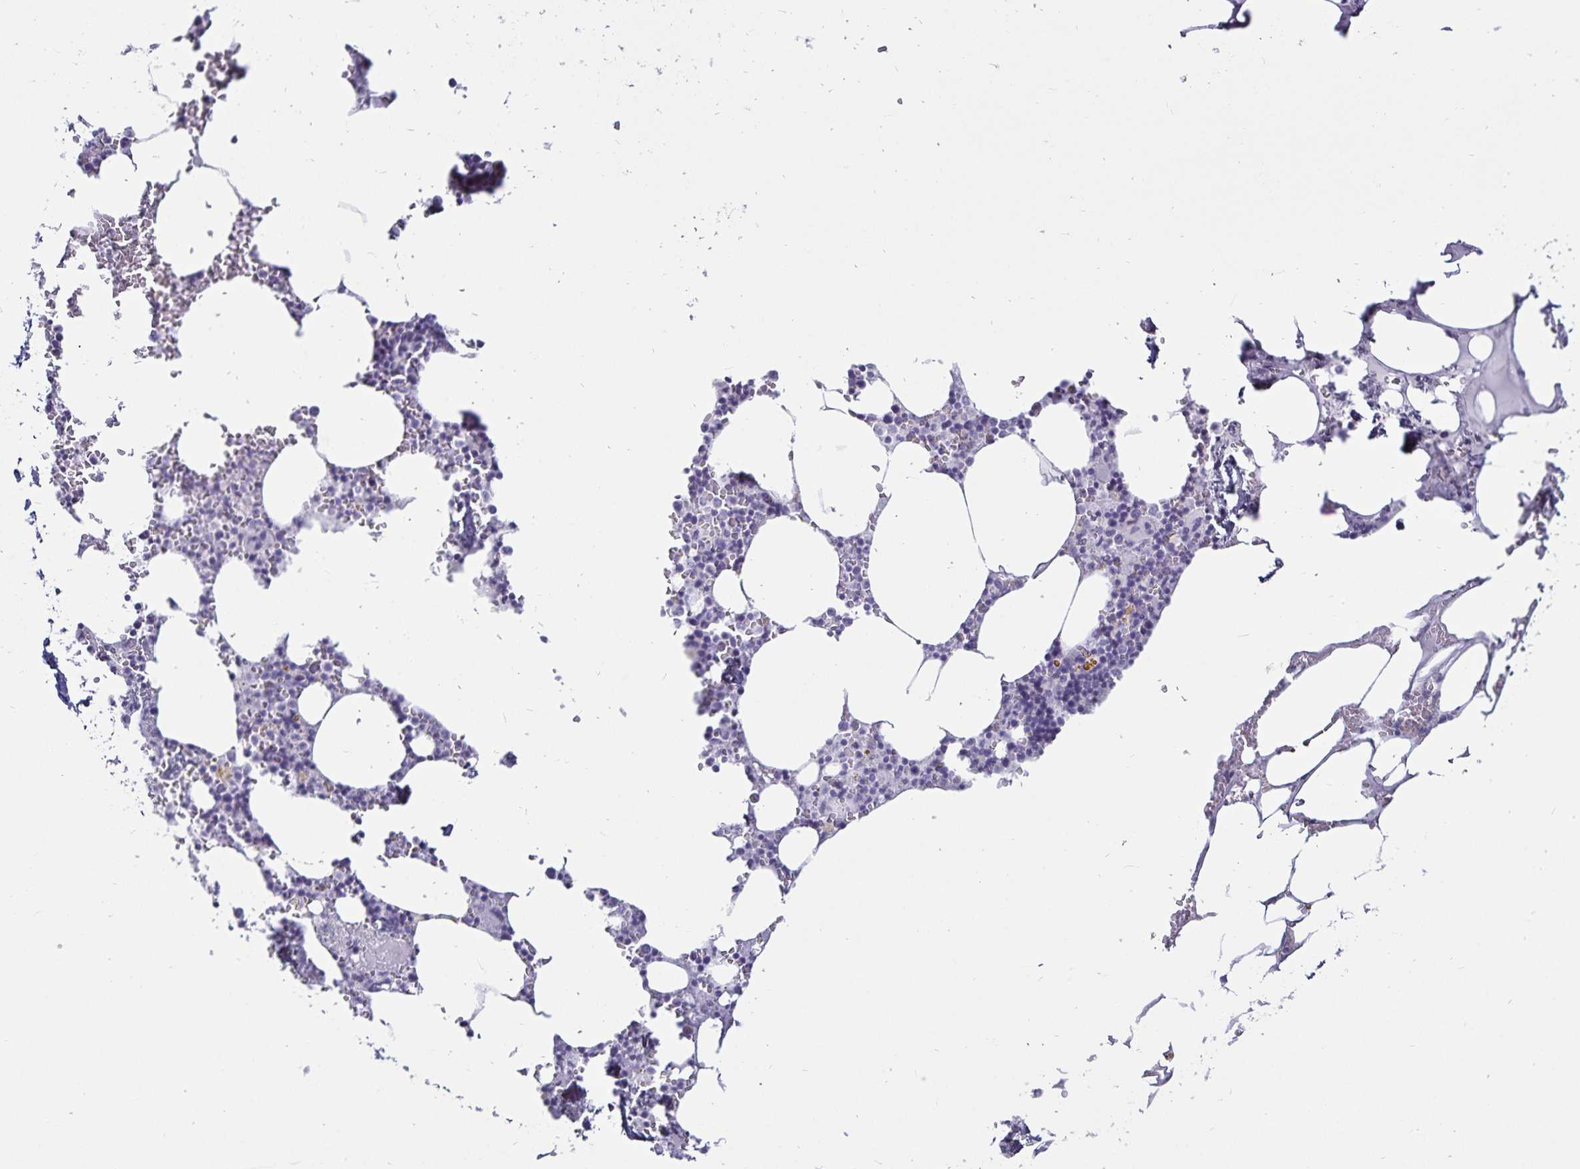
{"staining": {"intensity": "negative", "quantity": "none", "location": "none"}, "tissue": "bone marrow", "cell_type": "Hematopoietic cells", "image_type": "normal", "snomed": [{"axis": "morphology", "description": "Normal tissue, NOS"}, {"axis": "topography", "description": "Bone marrow"}], "caption": "This photomicrograph is of benign bone marrow stained with IHC to label a protein in brown with the nuclei are counter-stained blue. There is no positivity in hematopoietic cells. (Immunohistochemistry (ihc), brightfield microscopy, high magnification).", "gene": "DEFA6", "patient": {"sex": "male", "age": 54}}